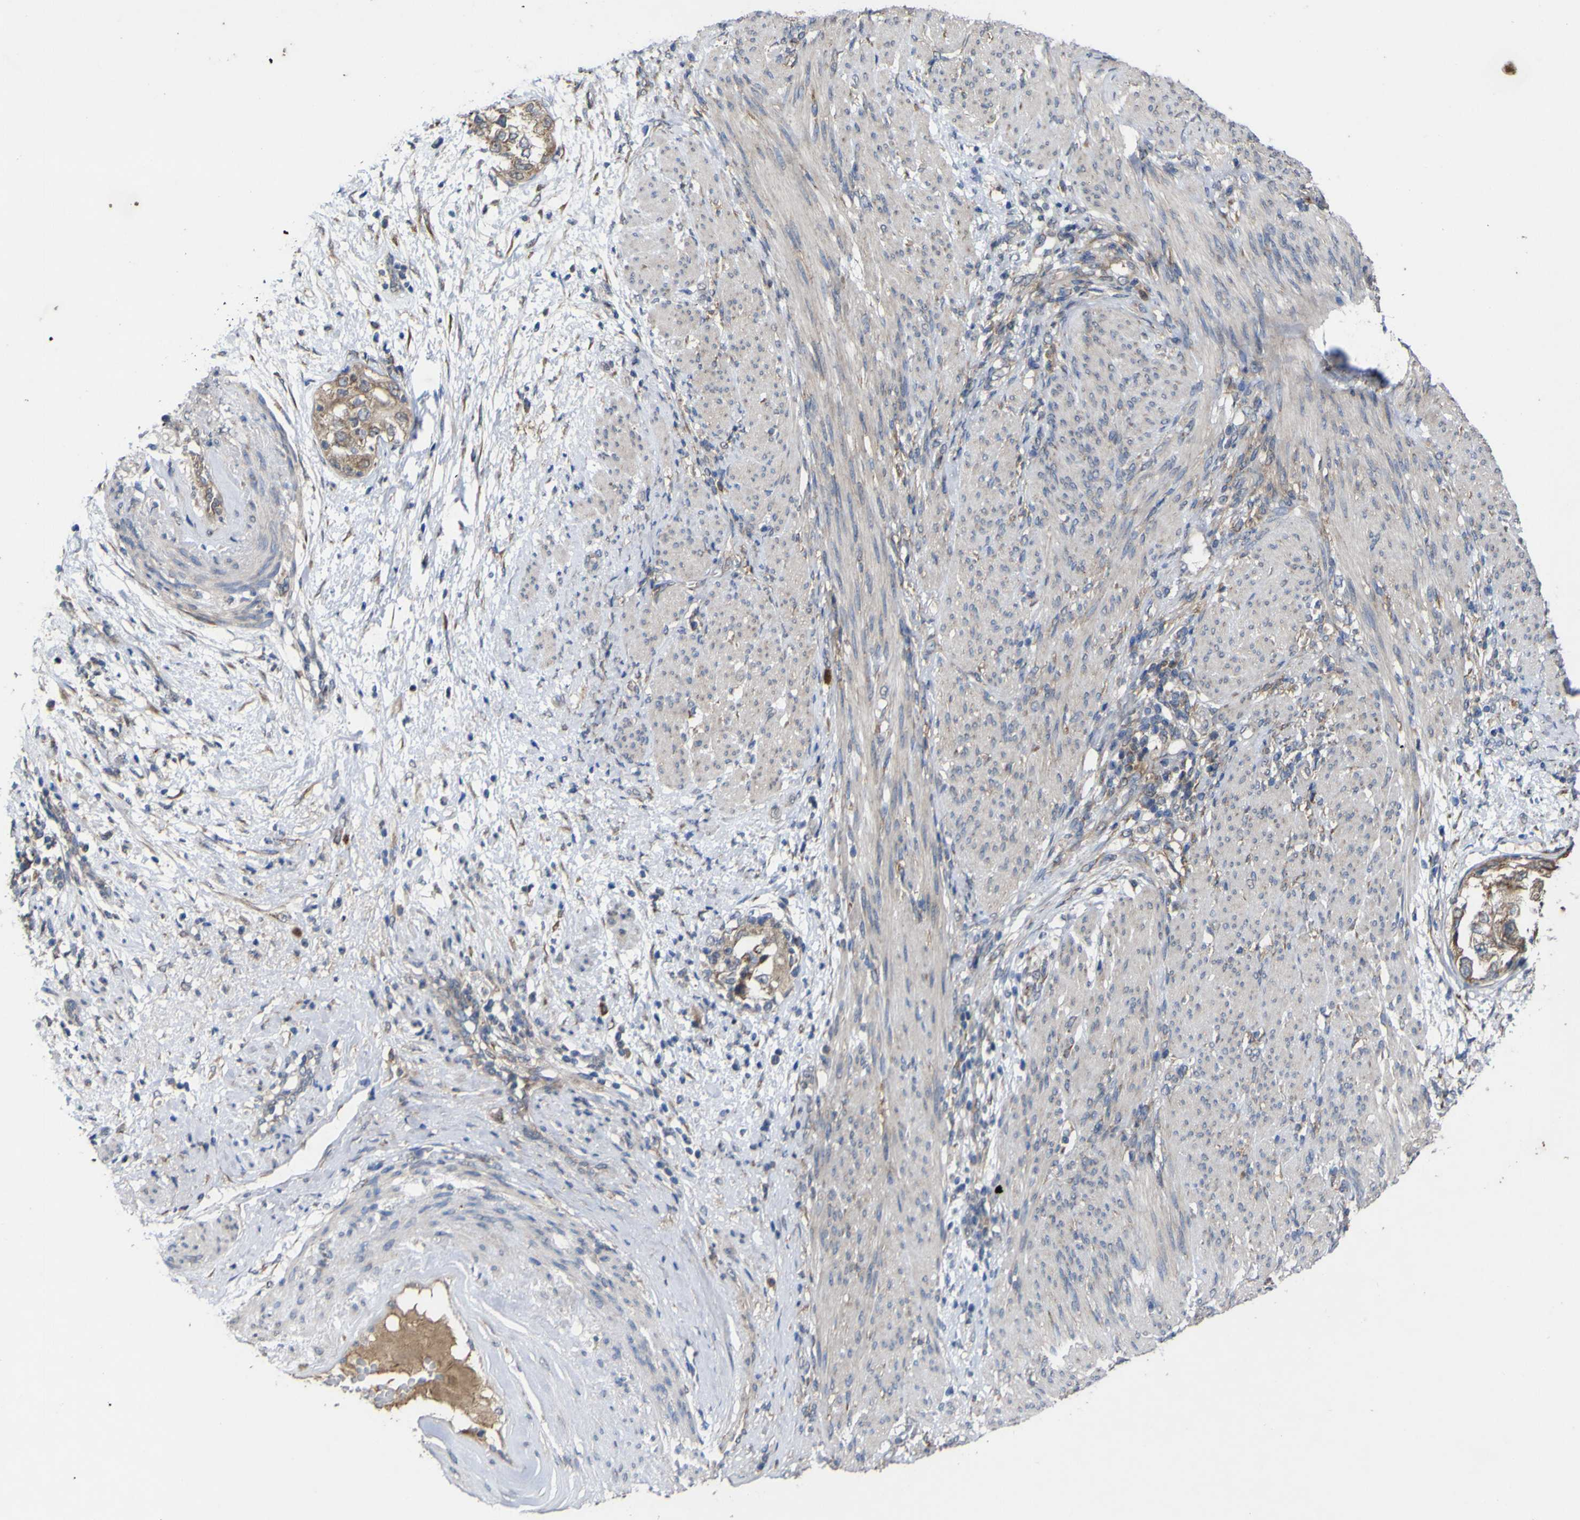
{"staining": {"intensity": "moderate", "quantity": ">75%", "location": "cytoplasmic/membranous"}, "tissue": "endometrial cancer", "cell_type": "Tumor cells", "image_type": "cancer", "snomed": [{"axis": "morphology", "description": "Adenocarcinoma, NOS"}, {"axis": "topography", "description": "Endometrium"}], "caption": "IHC histopathology image of neoplastic tissue: human endometrial adenocarcinoma stained using IHC shows medium levels of moderate protein expression localized specifically in the cytoplasmic/membranous of tumor cells, appearing as a cytoplasmic/membranous brown color.", "gene": "IRAK2", "patient": {"sex": "female", "age": 85}}